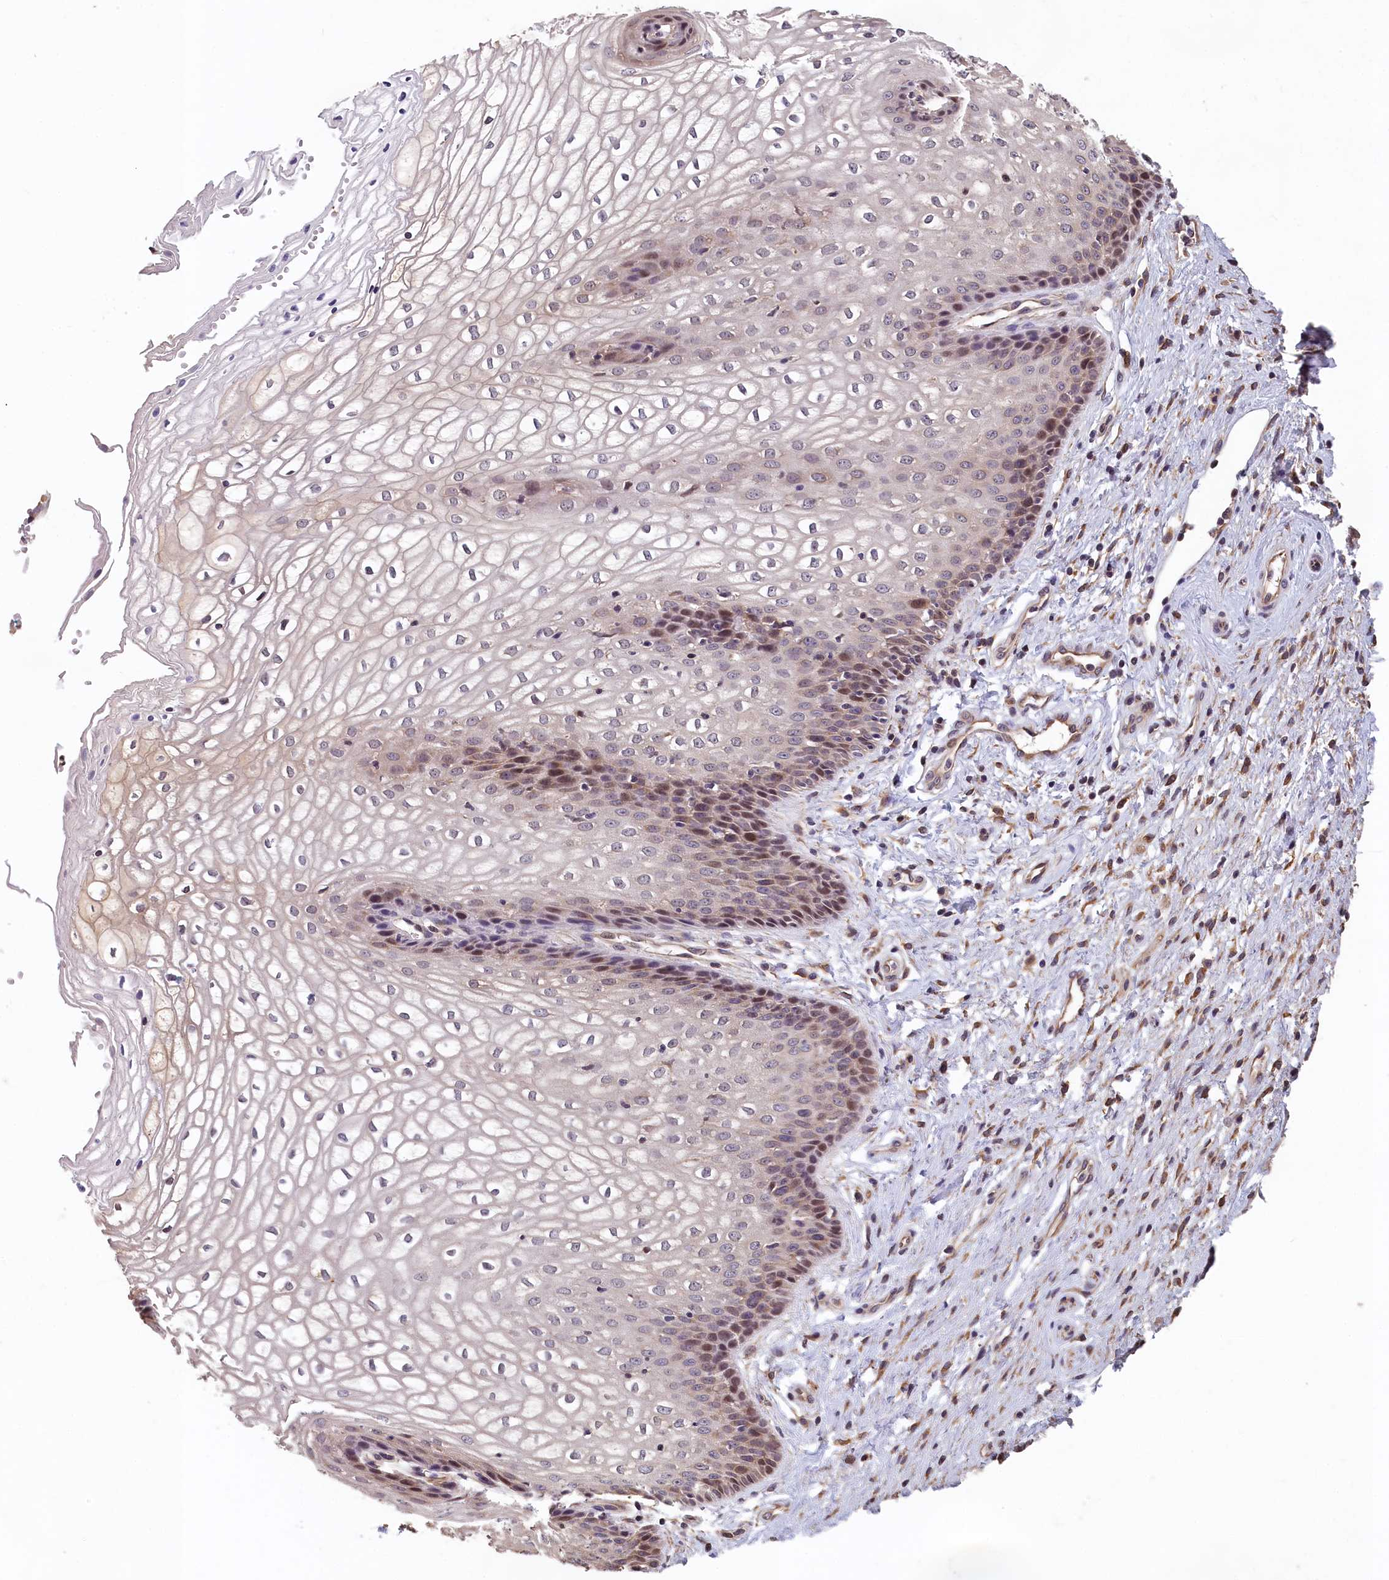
{"staining": {"intensity": "moderate", "quantity": "25%-75%", "location": "nuclear"}, "tissue": "vagina", "cell_type": "Squamous epithelial cells", "image_type": "normal", "snomed": [{"axis": "morphology", "description": "Normal tissue, NOS"}, {"axis": "topography", "description": "Vagina"}], "caption": "About 25%-75% of squamous epithelial cells in normal vagina demonstrate moderate nuclear protein positivity as visualized by brown immunohistochemical staining.", "gene": "TMEM116", "patient": {"sex": "female", "age": 34}}